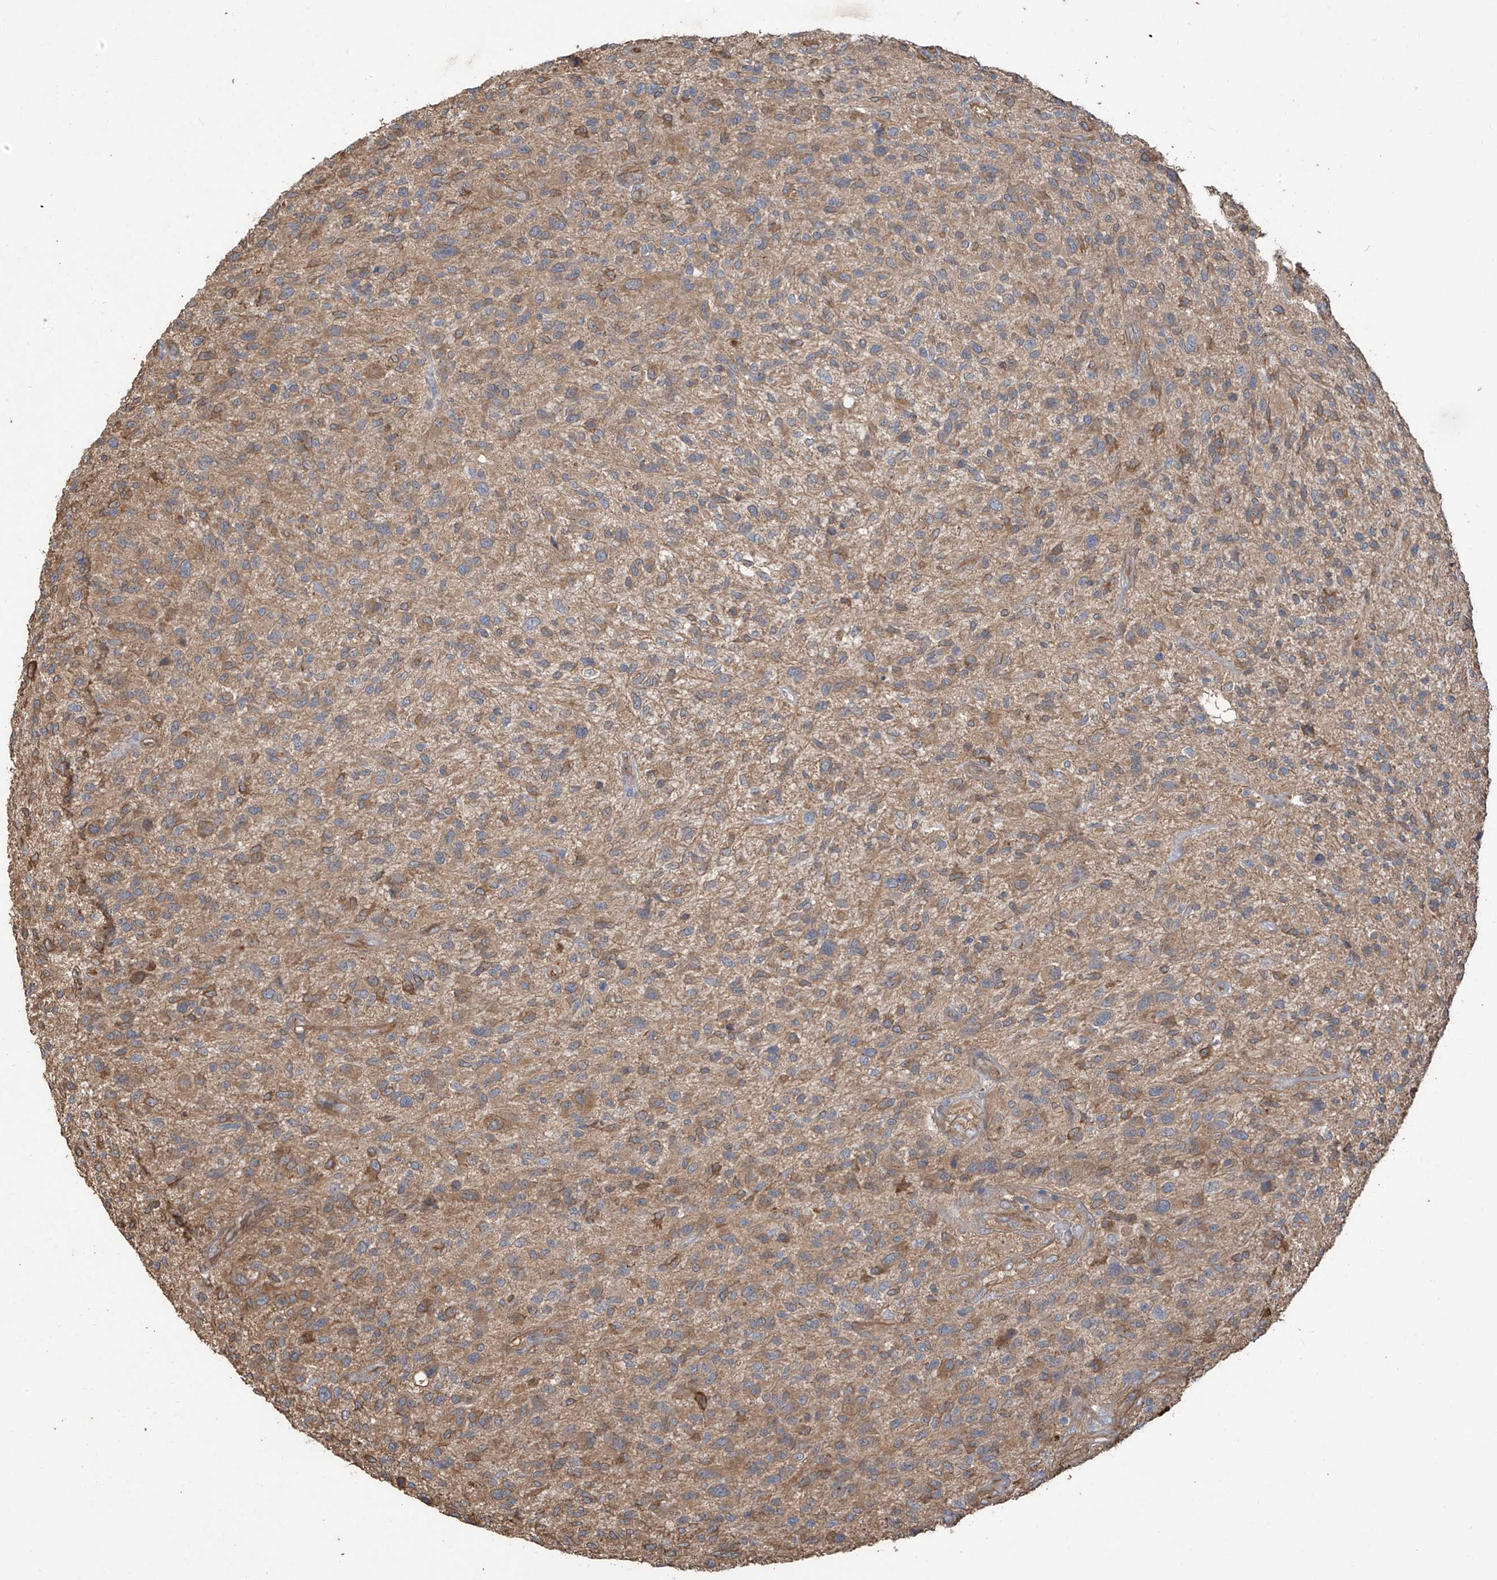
{"staining": {"intensity": "moderate", "quantity": "25%-75%", "location": "cytoplasmic/membranous"}, "tissue": "glioma", "cell_type": "Tumor cells", "image_type": "cancer", "snomed": [{"axis": "morphology", "description": "Glioma, malignant, High grade"}, {"axis": "topography", "description": "Brain"}], "caption": "Protein expression analysis of malignant glioma (high-grade) demonstrates moderate cytoplasmic/membranous positivity in about 25%-75% of tumor cells.", "gene": "AGBL5", "patient": {"sex": "male", "age": 47}}